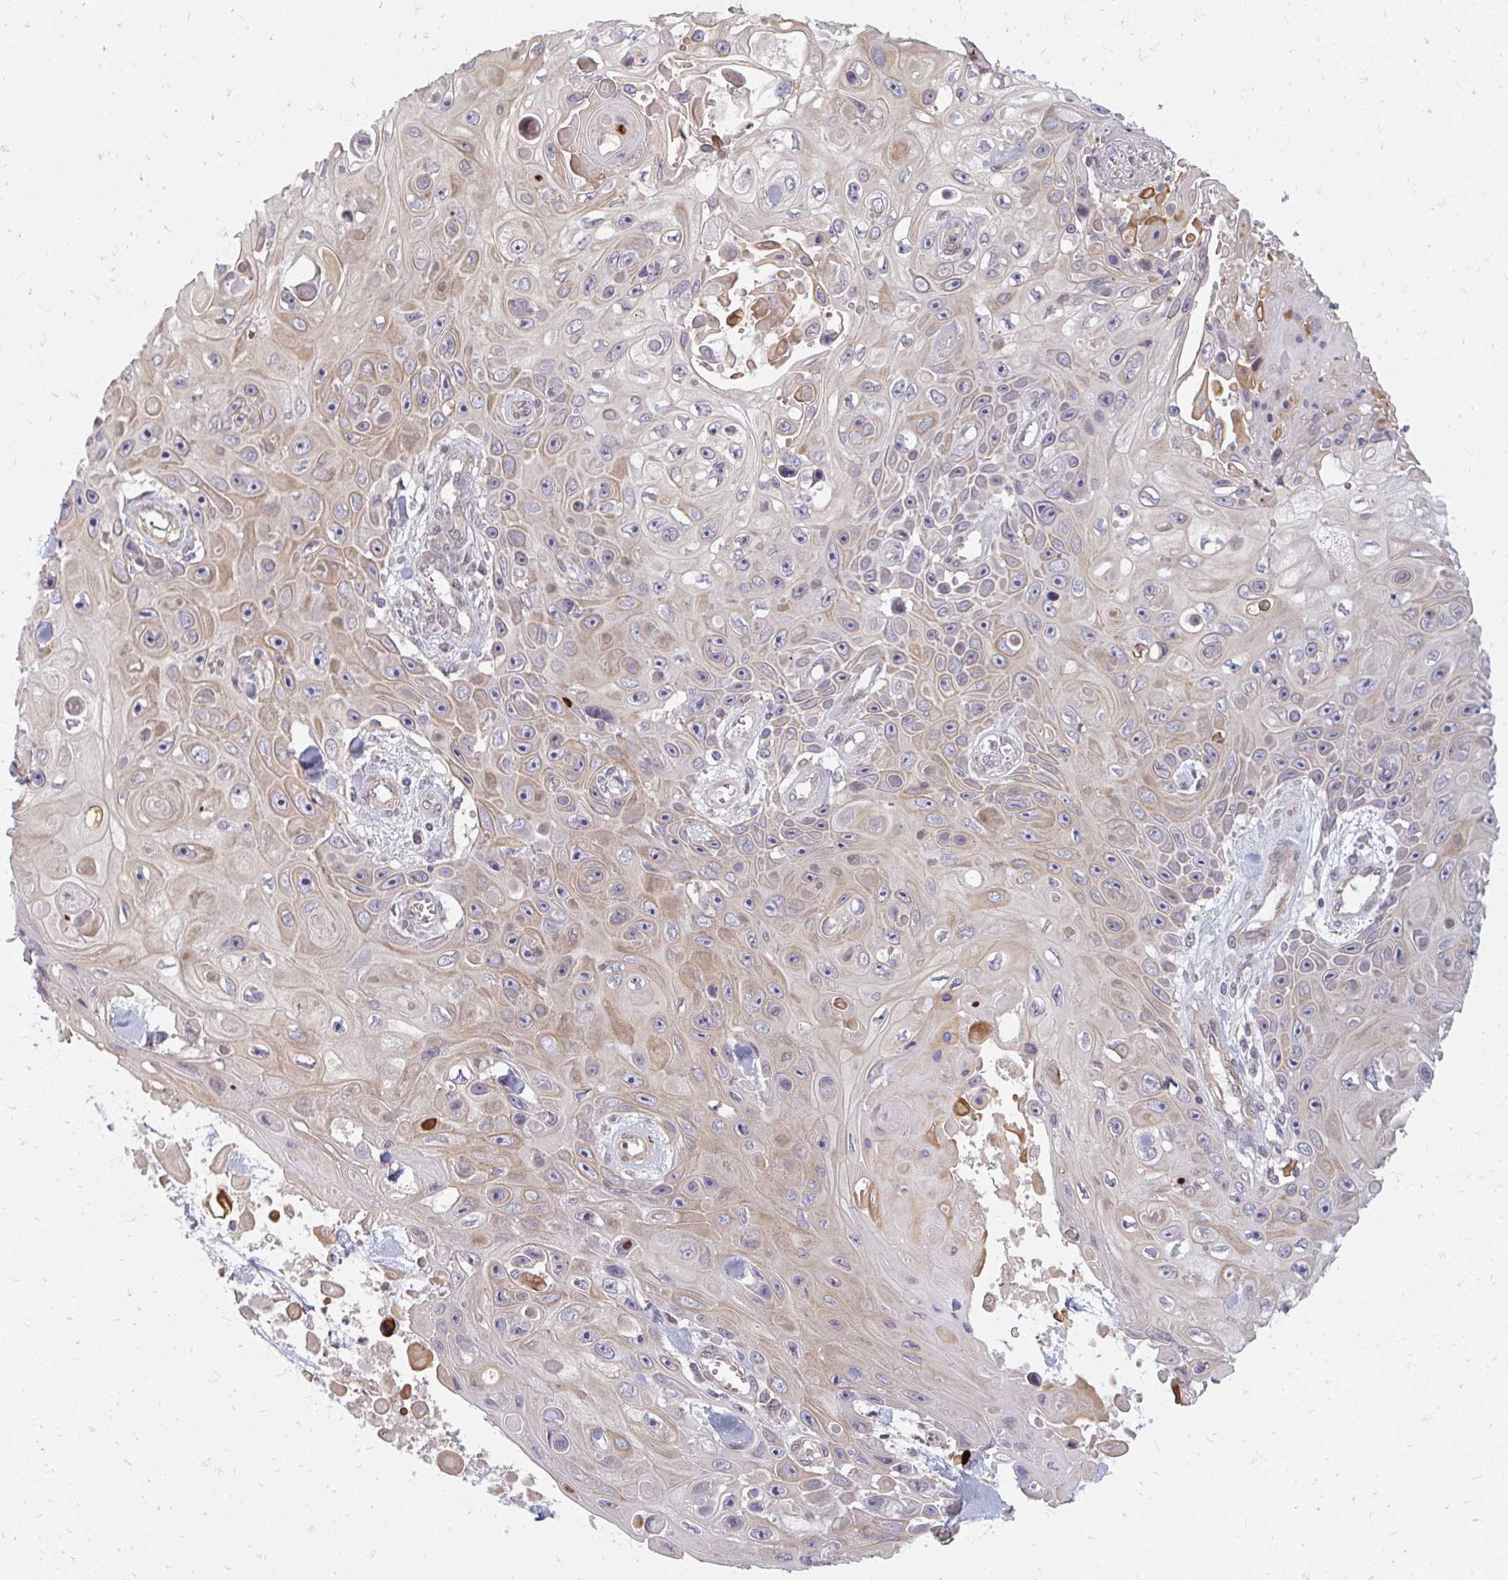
{"staining": {"intensity": "weak", "quantity": "25%-75%", "location": "cytoplasmic/membranous"}, "tissue": "skin cancer", "cell_type": "Tumor cells", "image_type": "cancer", "snomed": [{"axis": "morphology", "description": "Squamous cell carcinoma, NOS"}, {"axis": "topography", "description": "Skin"}], "caption": "Brown immunohistochemical staining in human skin cancer shows weak cytoplasmic/membranous expression in about 25%-75% of tumor cells. Using DAB (3,3'-diaminobenzidine) (brown) and hematoxylin (blue) stains, captured at high magnification using brightfield microscopy.", "gene": "GPC5", "patient": {"sex": "male", "age": 82}}